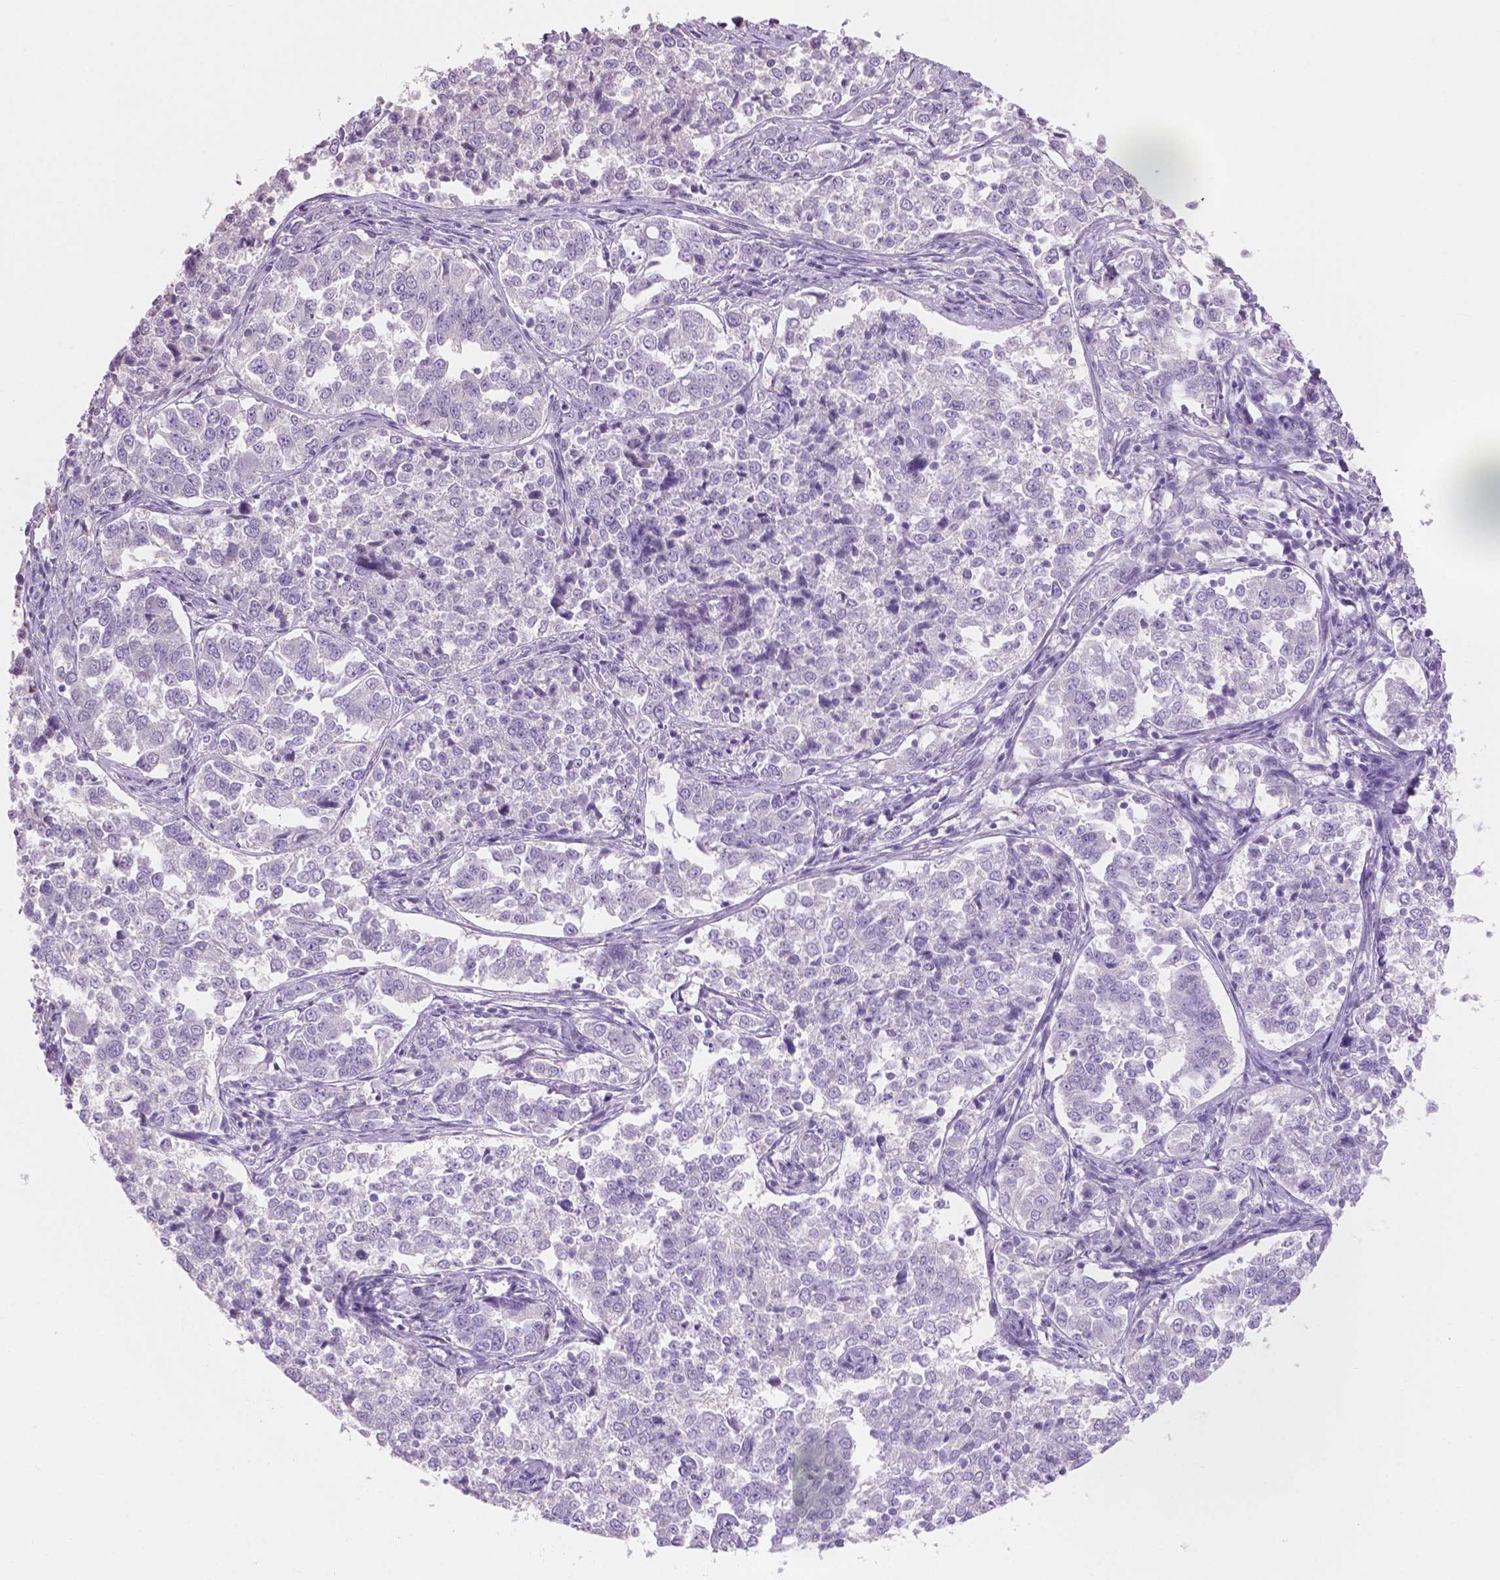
{"staining": {"intensity": "negative", "quantity": "none", "location": "none"}, "tissue": "endometrial cancer", "cell_type": "Tumor cells", "image_type": "cancer", "snomed": [{"axis": "morphology", "description": "Adenocarcinoma, NOS"}, {"axis": "topography", "description": "Endometrium"}], "caption": "High power microscopy micrograph of an immunohistochemistry photomicrograph of endometrial cancer (adenocarcinoma), revealing no significant staining in tumor cells.", "gene": "SBSN", "patient": {"sex": "female", "age": 43}}